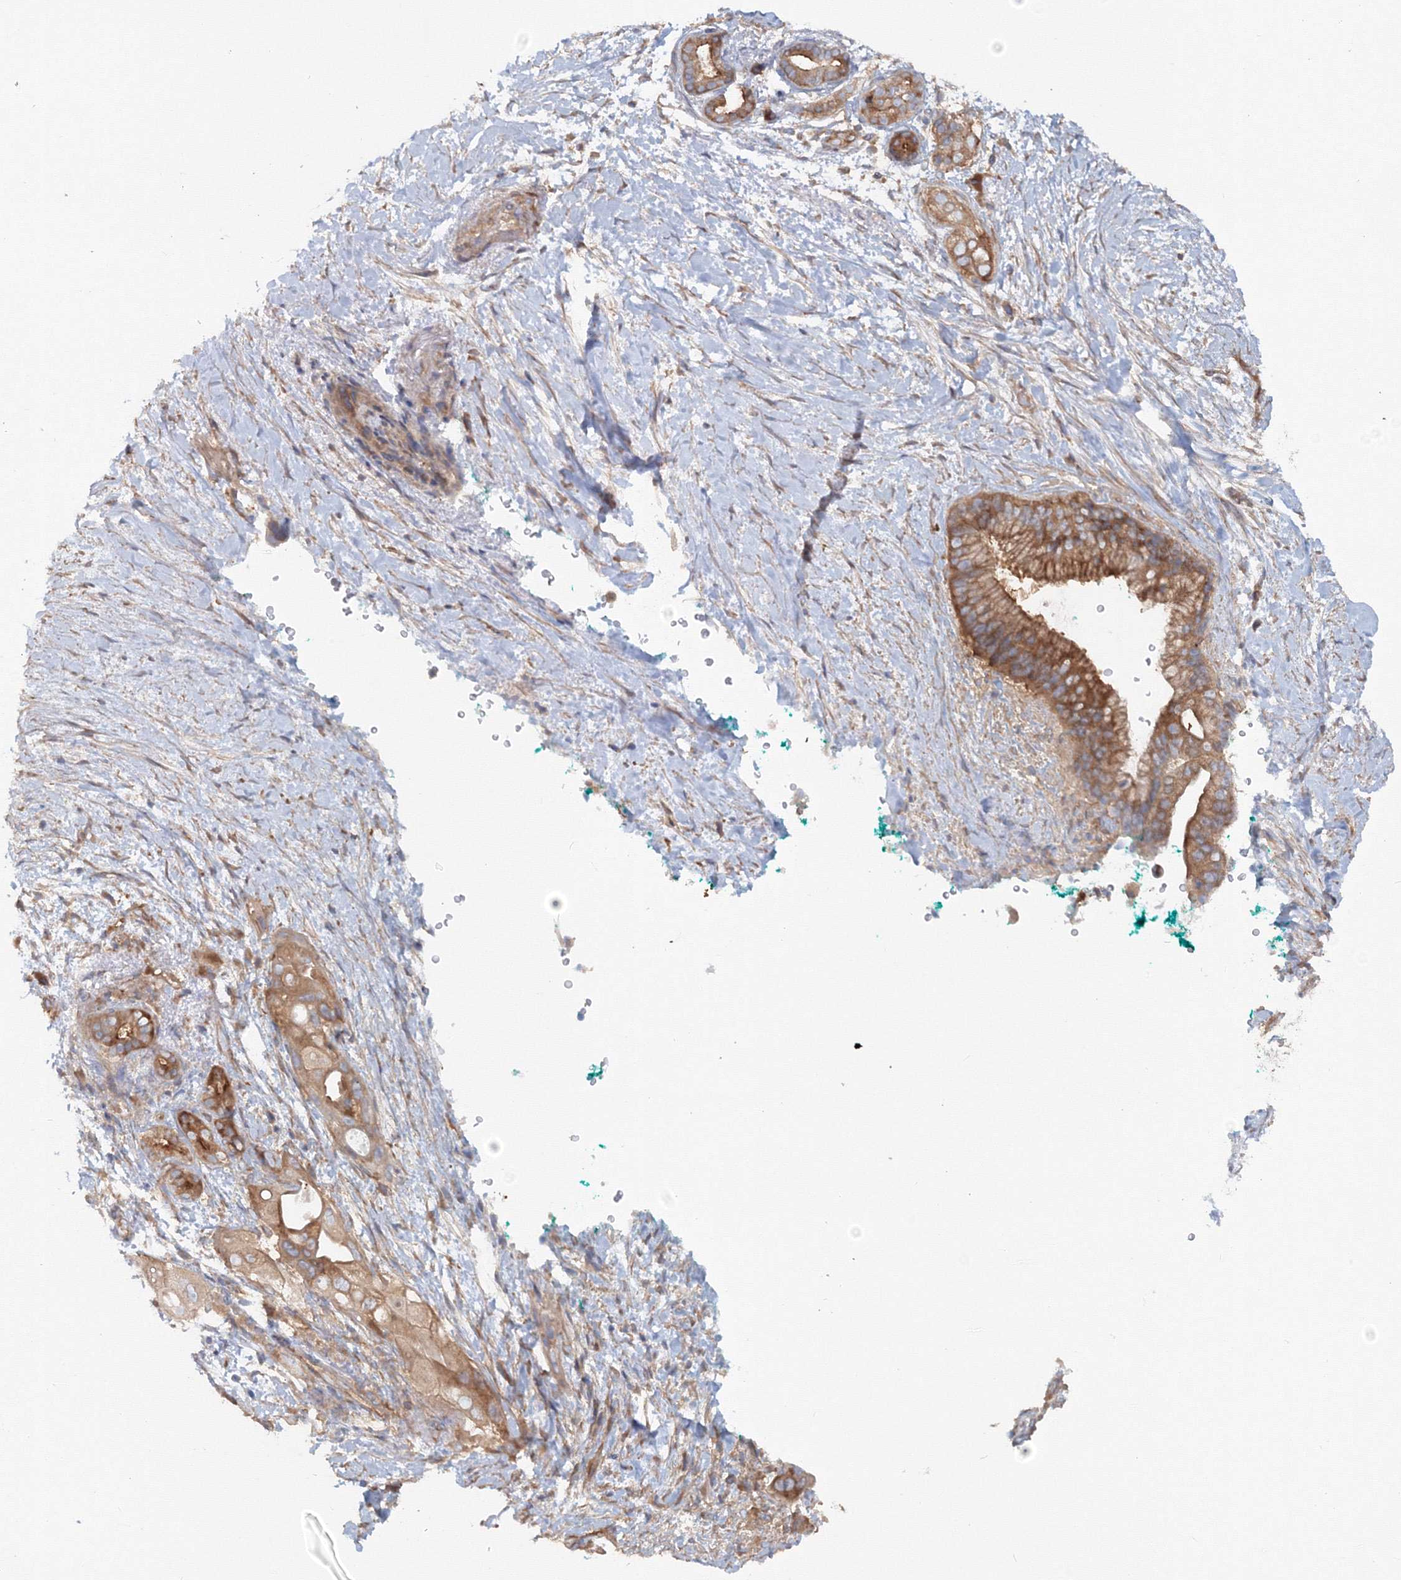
{"staining": {"intensity": "moderate", "quantity": ">75%", "location": "cytoplasmic/membranous"}, "tissue": "pancreatic cancer", "cell_type": "Tumor cells", "image_type": "cancer", "snomed": [{"axis": "morphology", "description": "Adenocarcinoma, NOS"}, {"axis": "topography", "description": "Pancreas"}], "caption": "This histopathology image demonstrates pancreatic cancer (adenocarcinoma) stained with IHC to label a protein in brown. The cytoplasmic/membranous of tumor cells show moderate positivity for the protein. Nuclei are counter-stained blue.", "gene": "EXOC1", "patient": {"sex": "male", "age": 53}}